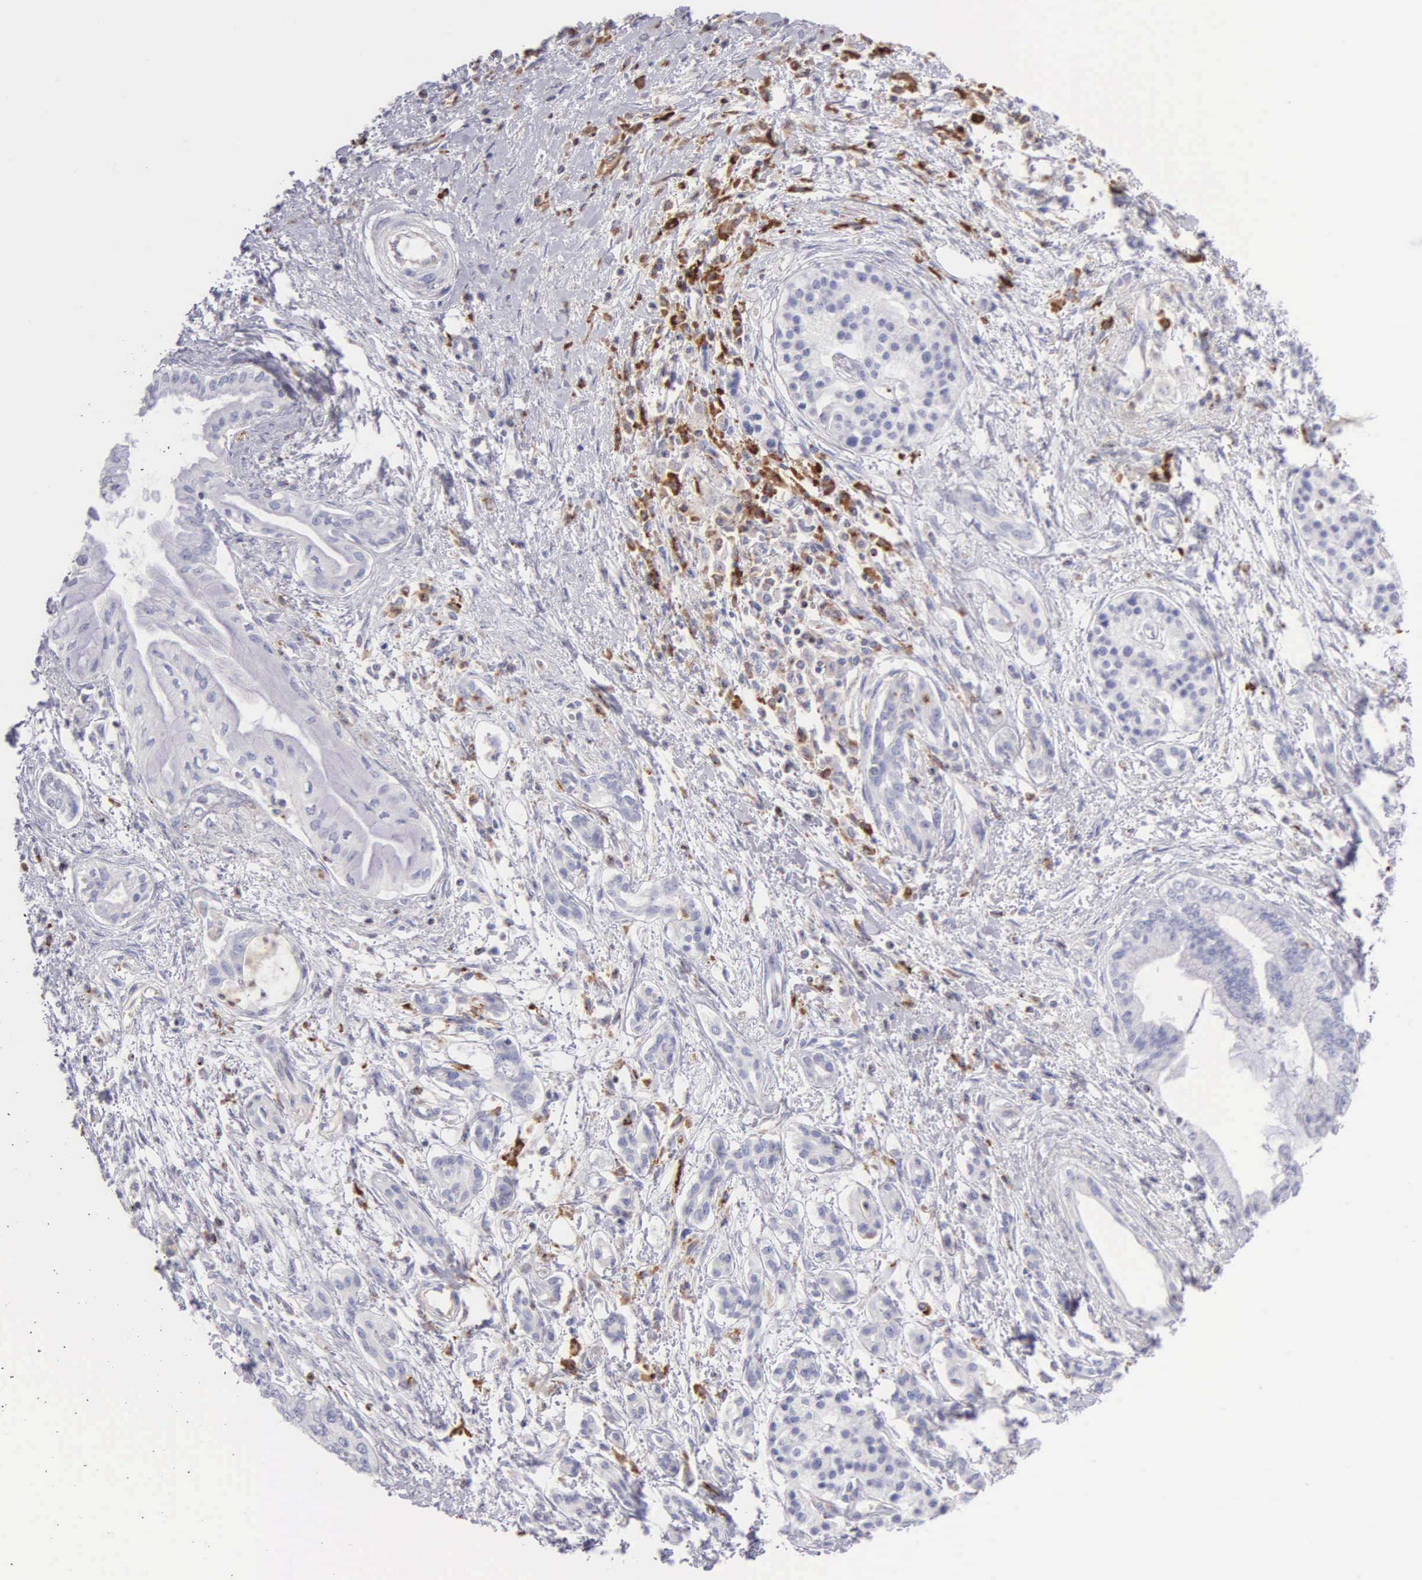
{"staining": {"intensity": "negative", "quantity": "none", "location": "none"}, "tissue": "pancreatic cancer", "cell_type": "Tumor cells", "image_type": "cancer", "snomed": [{"axis": "morphology", "description": "Adenocarcinoma, NOS"}, {"axis": "topography", "description": "Pancreas"}], "caption": "Immunohistochemical staining of pancreatic cancer (adenocarcinoma) reveals no significant expression in tumor cells.", "gene": "SRGN", "patient": {"sex": "female", "age": 64}}